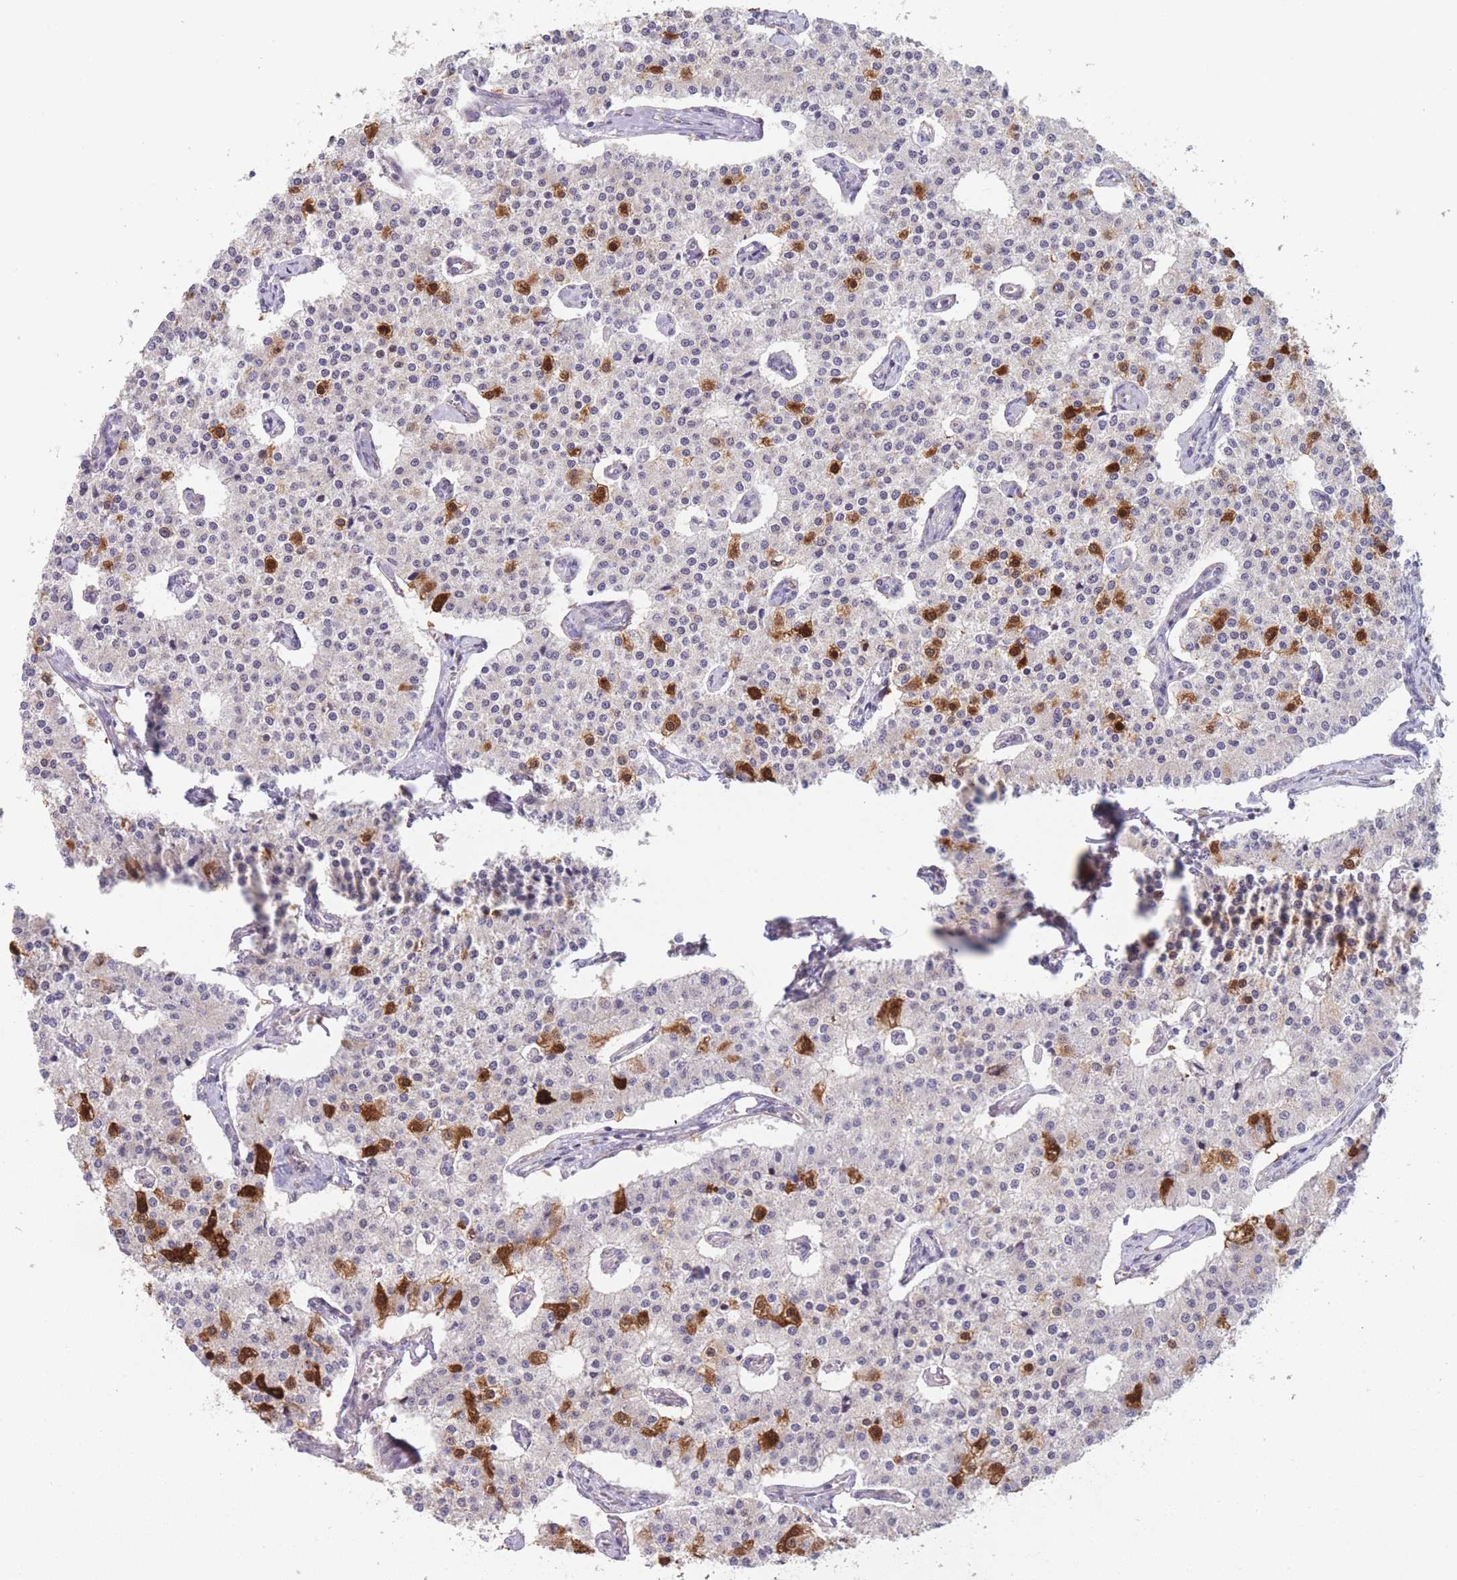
{"staining": {"intensity": "strong", "quantity": "<25%", "location": "cytoplasmic/membranous"}, "tissue": "carcinoid", "cell_type": "Tumor cells", "image_type": "cancer", "snomed": [{"axis": "morphology", "description": "Carcinoid, malignant, NOS"}, {"axis": "topography", "description": "Colon"}], "caption": "Immunohistochemistry image of neoplastic tissue: human malignant carcinoid stained using IHC exhibits medium levels of strong protein expression localized specifically in the cytoplasmic/membranous of tumor cells, appearing as a cytoplasmic/membranous brown color.", "gene": "SMPD4", "patient": {"sex": "female", "age": 52}}